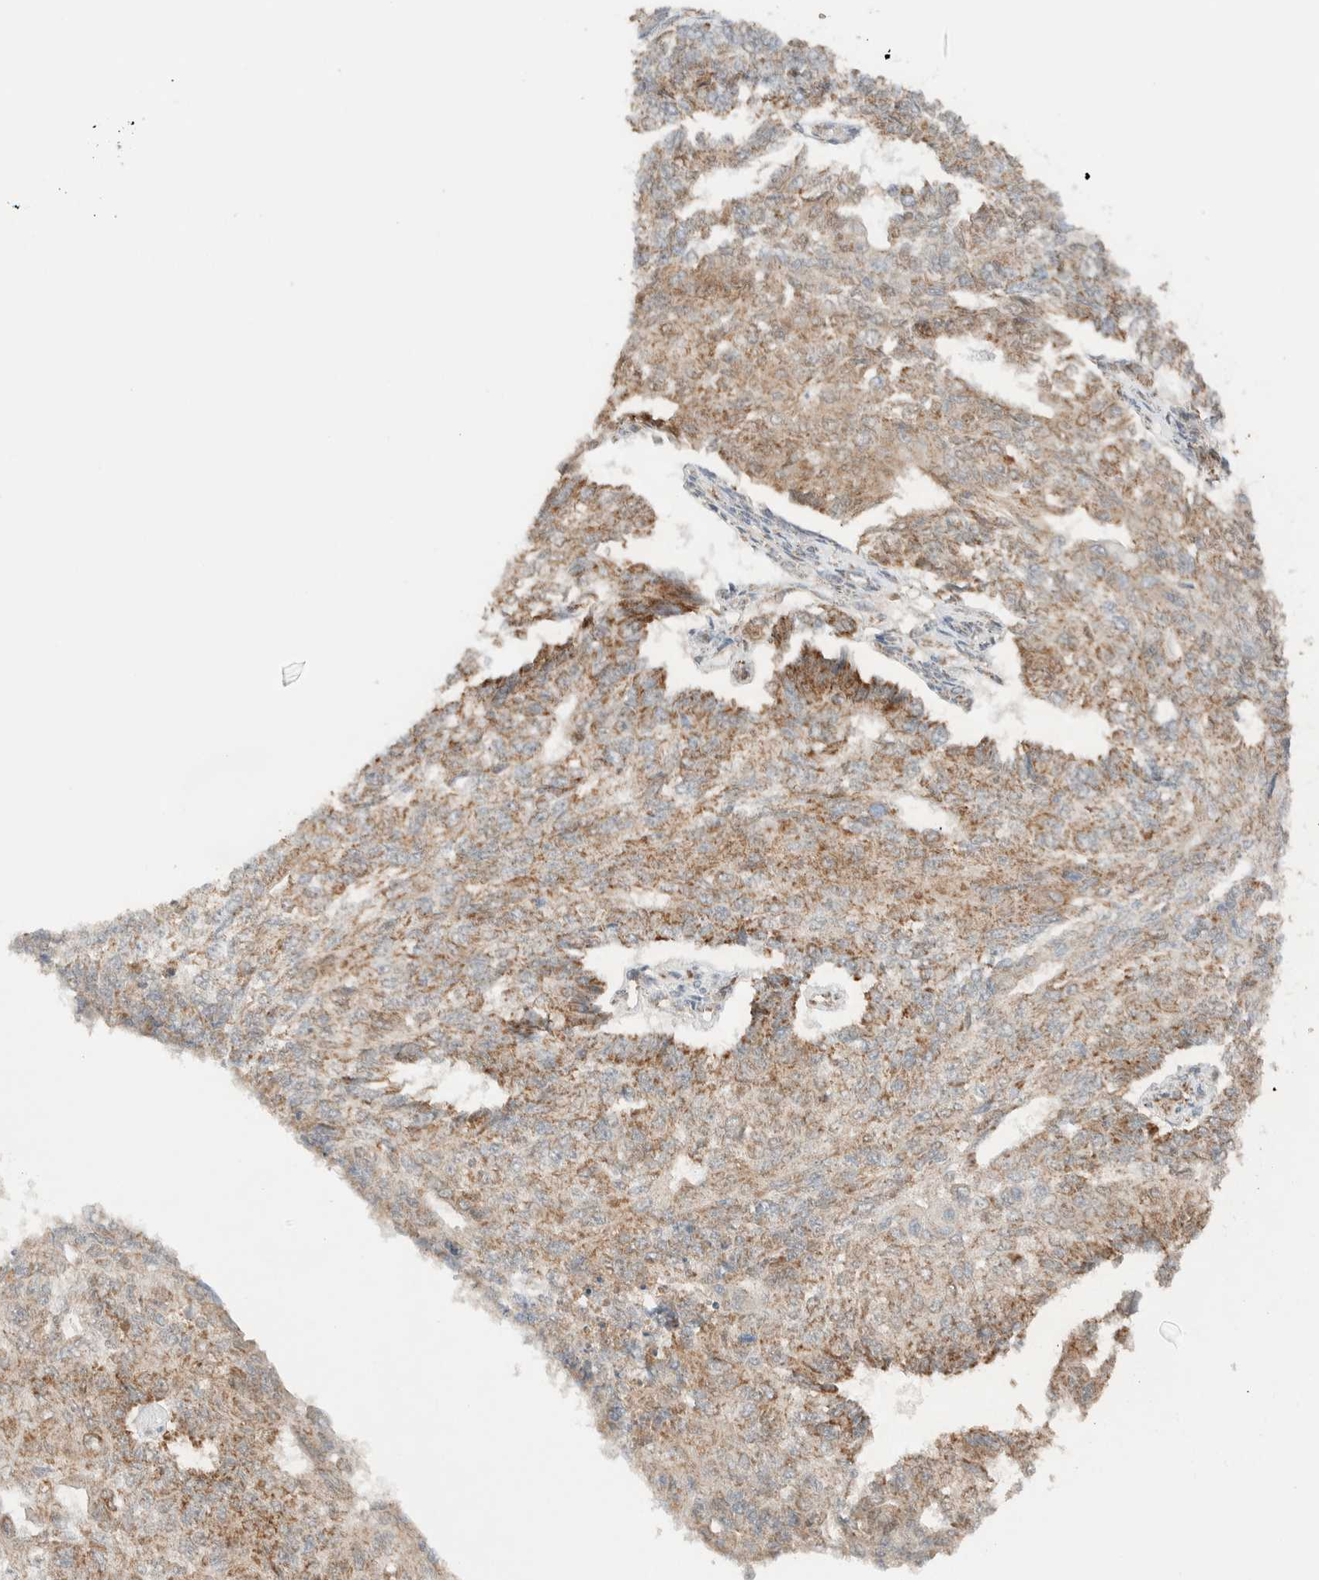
{"staining": {"intensity": "moderate", "quantity": ">75%", "location": "cytoplasmic/membranous"}, "tissue": "endometrial cancer", "cell_type": "Tumor cells", "image_type": "cancer", "snomed": [{"axis": "morphology", "description": "Adenocarcinoma, NOS"}, {"axis": "topography", "description": "Endometrium"}], "caption": "IHC (DAB (3,3'-diaminobenzidine)) staining of adenocarcinoma (endometrial) shows moderate cytoplasmic/membranous protein expression in about >75% of tumor cells.", "gene": "MRPL41", "patient": {"sex": "female", "age": 32}}